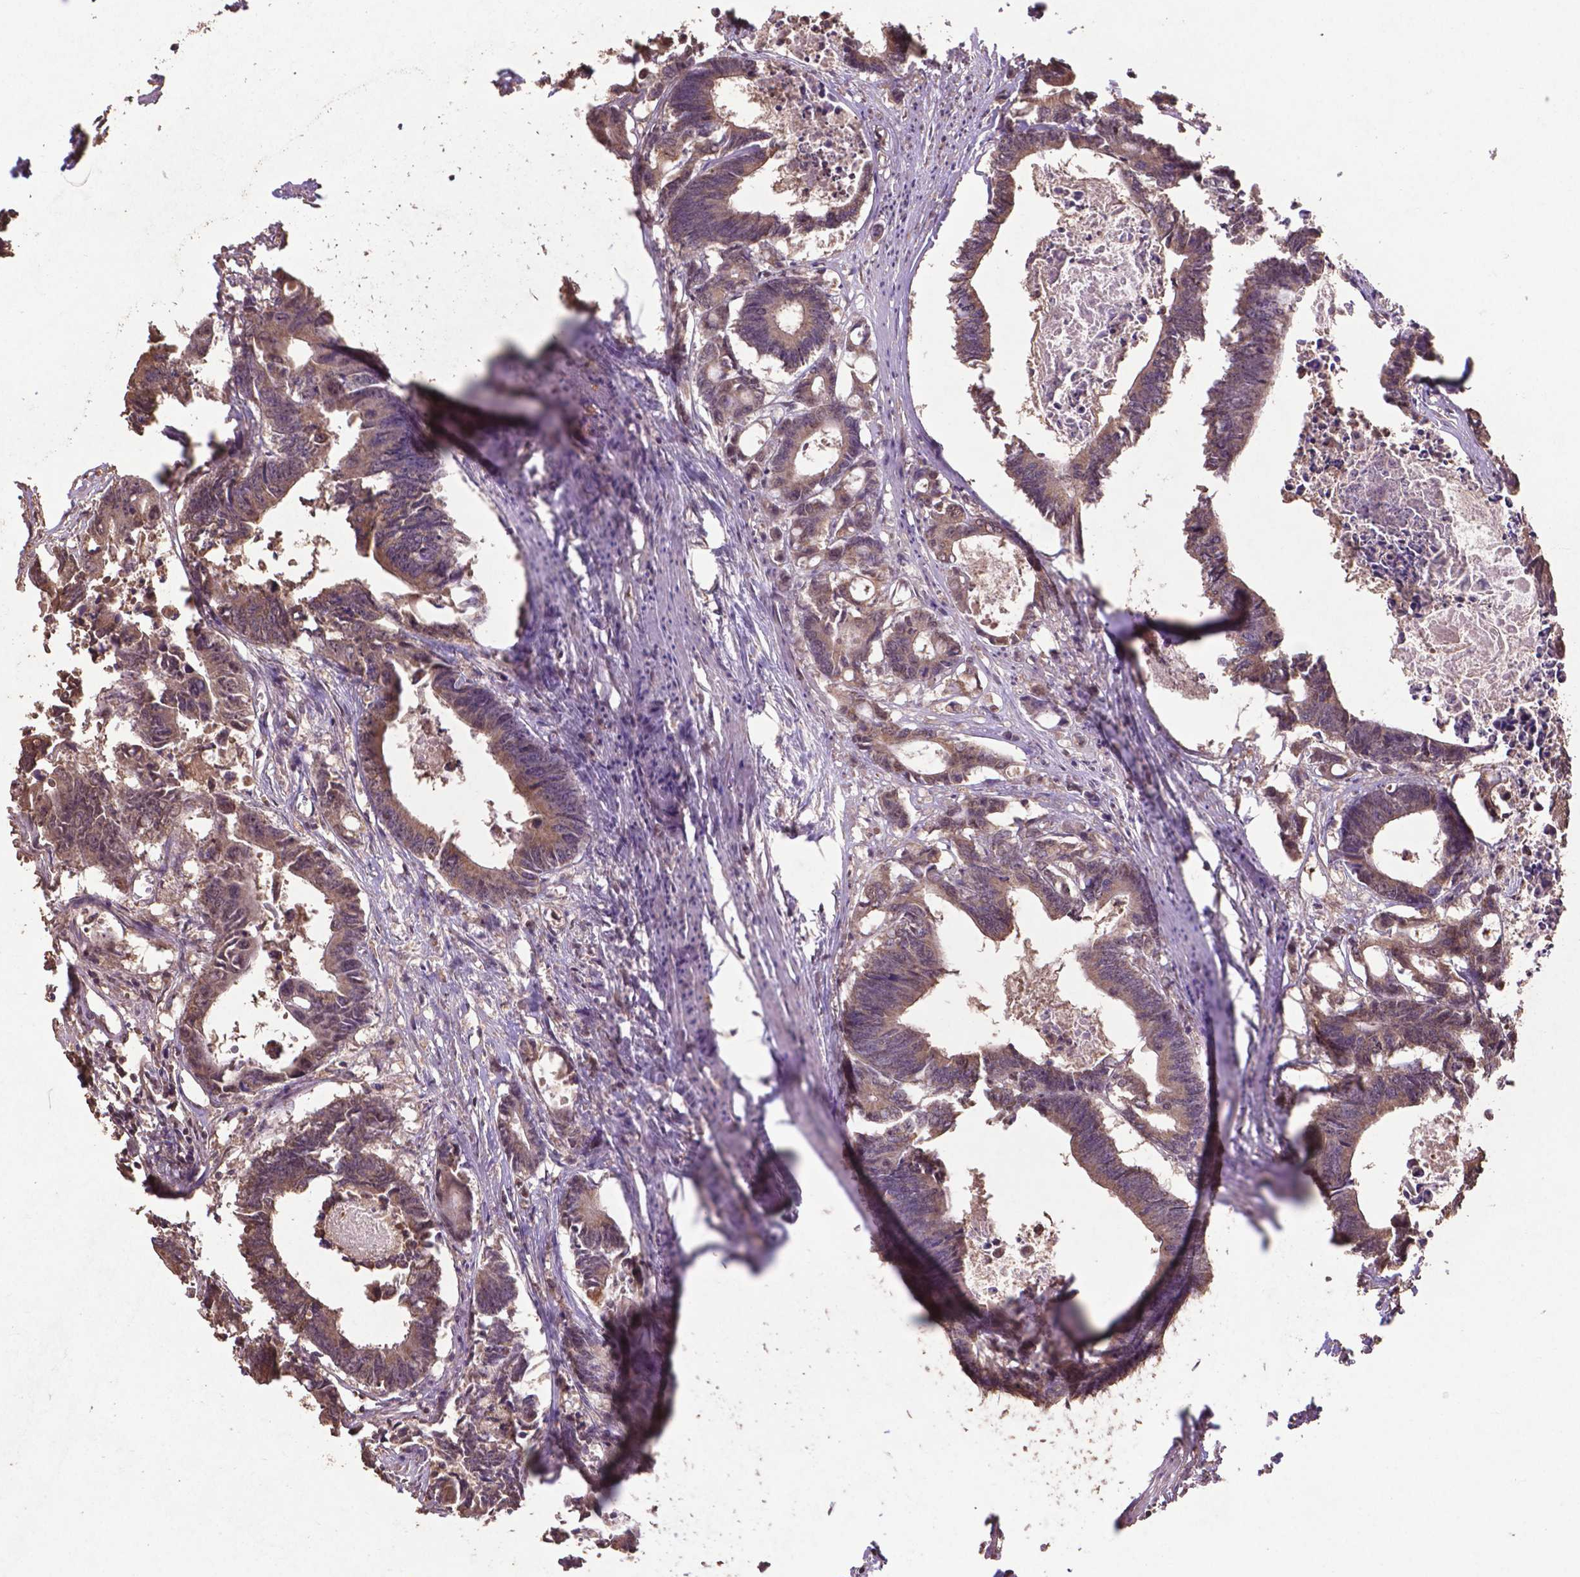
{"staining": {"intensity": "moderate", "quantity": ">75%", "location": "cytoplasmic/membranous"}, "tissue": "colorectal cancer", "cell_type": "Tumor cells", "image_type": "cancer", "snomed": [{"axis": "morphology", "description": "Adenocarcinoma, NOS"}, {"axis": "topography", "description": "Rectum"}], "caption": "Immunohistochemical staining of adenocarcinoma (colorectal) demonstrates medium levels of moderate cytoplasmic/membranous staining in approximately >75% of tumor cells.", "gene": "DCAF1", "patient": {"sex": "male", "age": 54}}